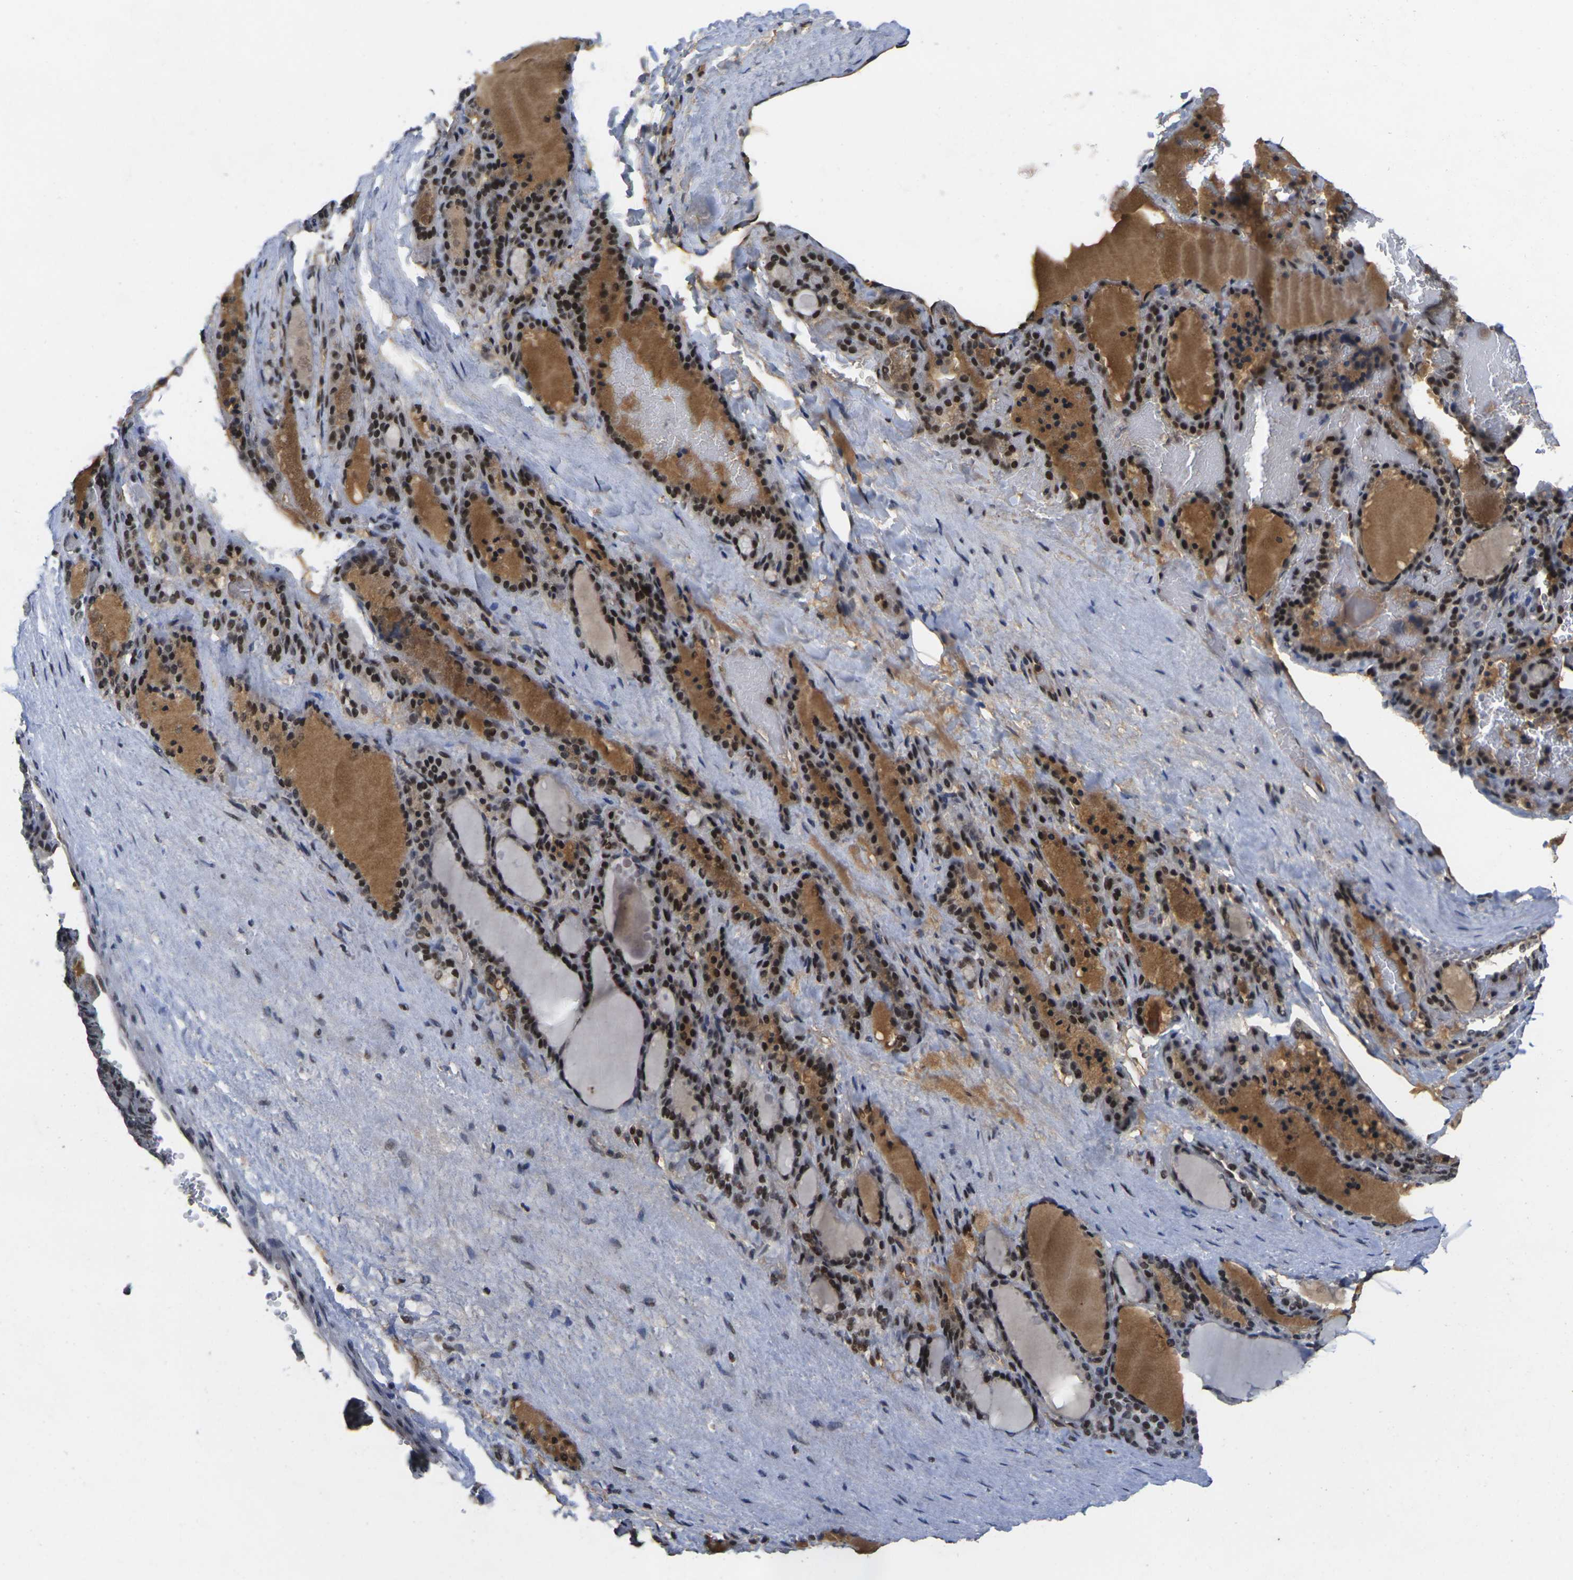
{"staining": {"intensity": "strong", "quantity": "25%-75%", "location": "cytoplasmic/membranous,nuclear"}, "tissue": "thyroid gland", "cell_type": "Glandular cells", "image_type": "normal", "snomed": [{"axis": "morphology", "description": "Normal tissue, NOS"}, {"axis": "topography", "description": "Thyroid gland"}], "caption": "This image exhibits benign thyroid gland stained with immunohistochemistry (IHC) to label a protein in brown. The cytoplasmic/membranous,nuclear of glandular cells show strong positivity for the protein. Nuclei are counter-stained blue.", "gene": "GTF2E1", "patient": {"sex": "female", "age": 28}}